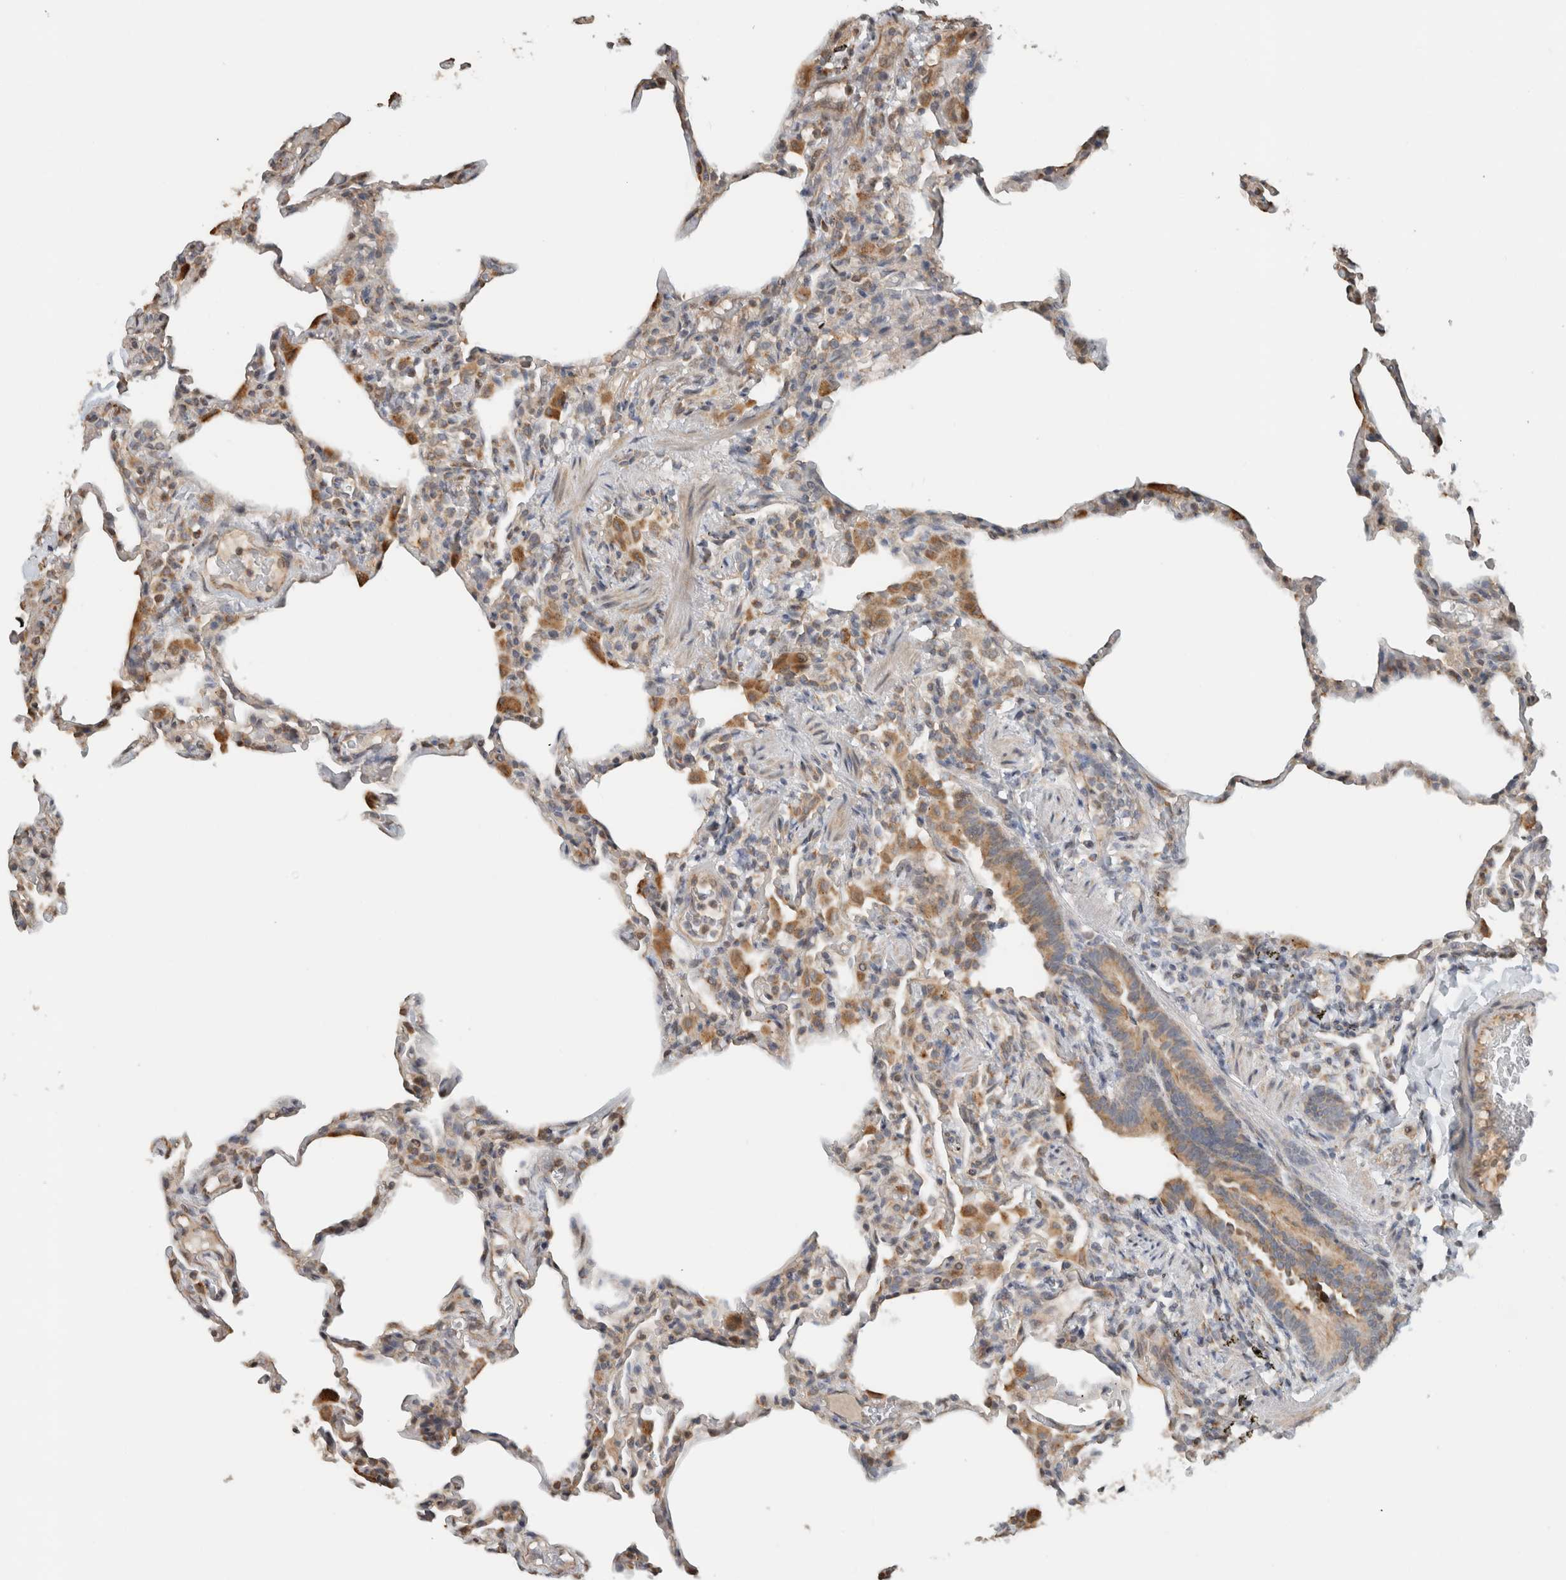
{"staining": {"intensity": "weak", "quantity": "<25%", "location": "cytoplasmic/membranous"}, "tissue": "lung", "cell_type": "Alveolar cells", "image_type": "normal", "snomed": [{"axis": "morphology", "description": "Normal tissue, NOS"}, {"axis": "topography", "description": "Lung"}], "caption": "This is an immunohistochemistry histopathology image of normal lung. There is no staining in alveolar cells.", "gene": "GINS4", "patient": {"sex": "male", "age": 20}}